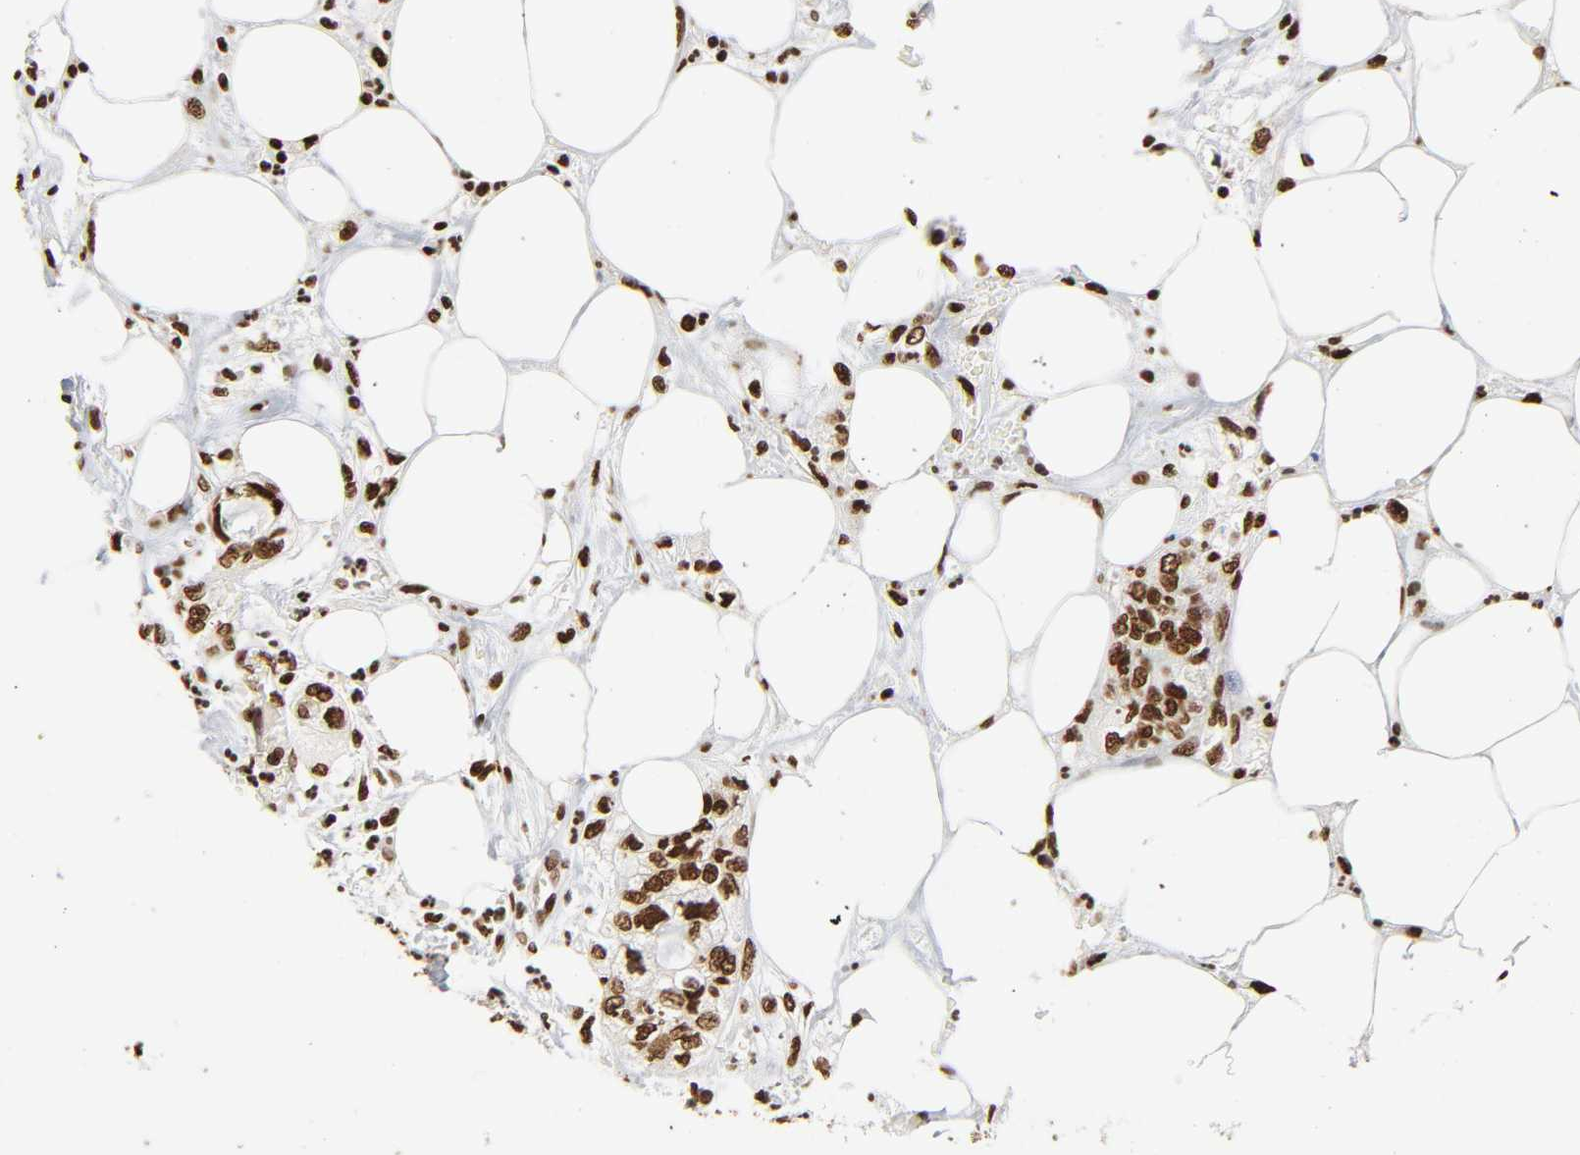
{"staining": {"intensity": "strong", "quantity": ">75%", "location": "nuclear"}, "tissue": "pancreatic cancer", "cell_type": "Tumor cells", "image_type": "cancer", "snomed": [{"axis": "morphology", "description": "Adenocarcinoma, NOS"}, {"axis": "topography", "description": "Pancreas"}], "caption": "Pancreatic cancer stained with a protein marker demonstrates strong staining in tumor cells.", "gene": "HNRNPC", "patient": {"sex": "male", "age": 70}}